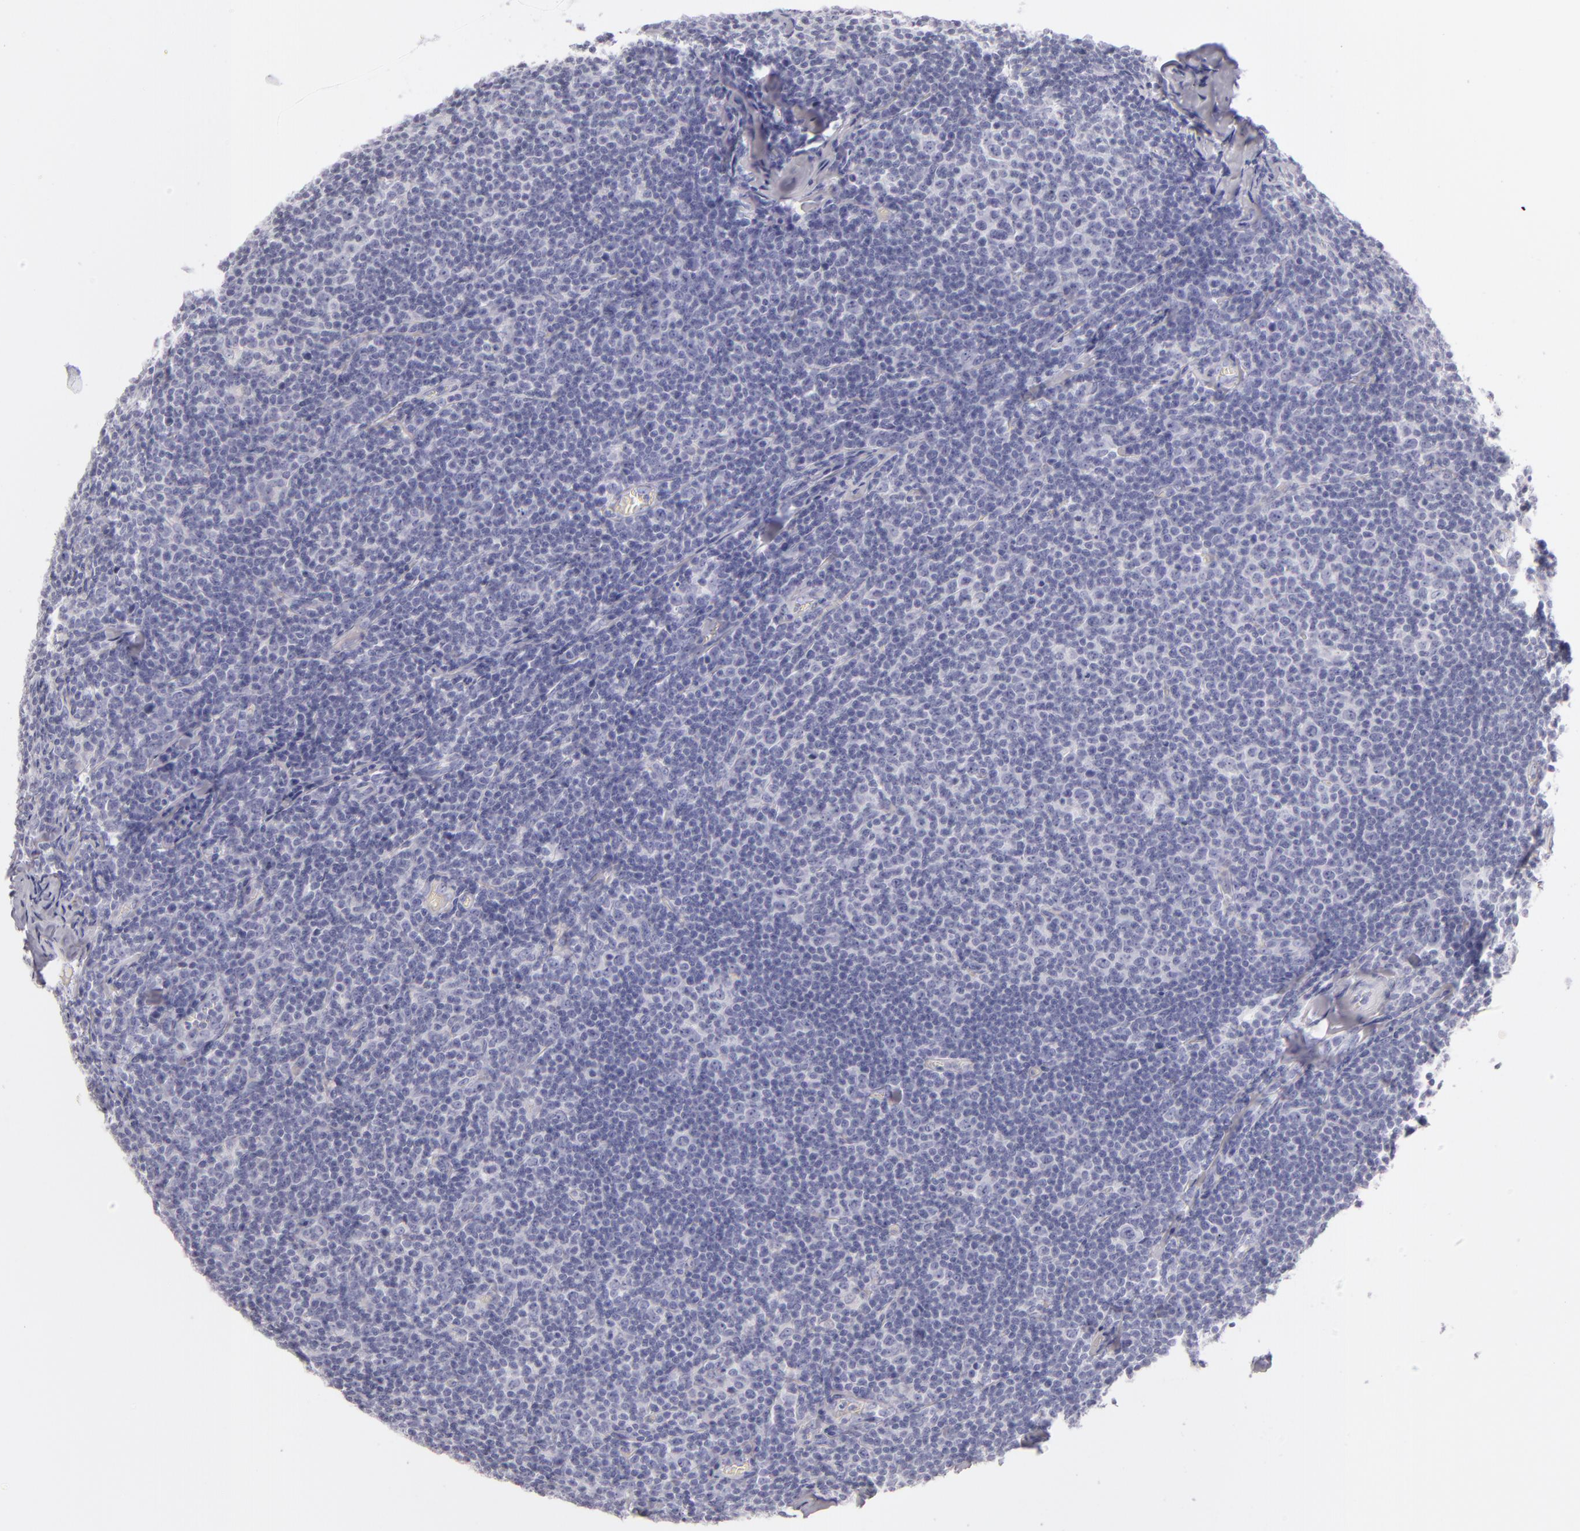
{"staining": {"intensity": "negative", "quantity": "none", "location": "none"}, "tissue": "lymphoma", "cell_type": "Tumor cells", "image_type": "cancer", "snomed": [{"axis": "morphology", "description": "Malignant lymphoma, non-Hodgkin's type, Low grade"}, {"axis": "topography", "description": "Lymph node"}], "caption": "Human lymphoma stained for a protein using IHC demonstrates no expression in tumor cells.", "gene": "FABP1", "patient": {"sex": "male", "age": 74}}